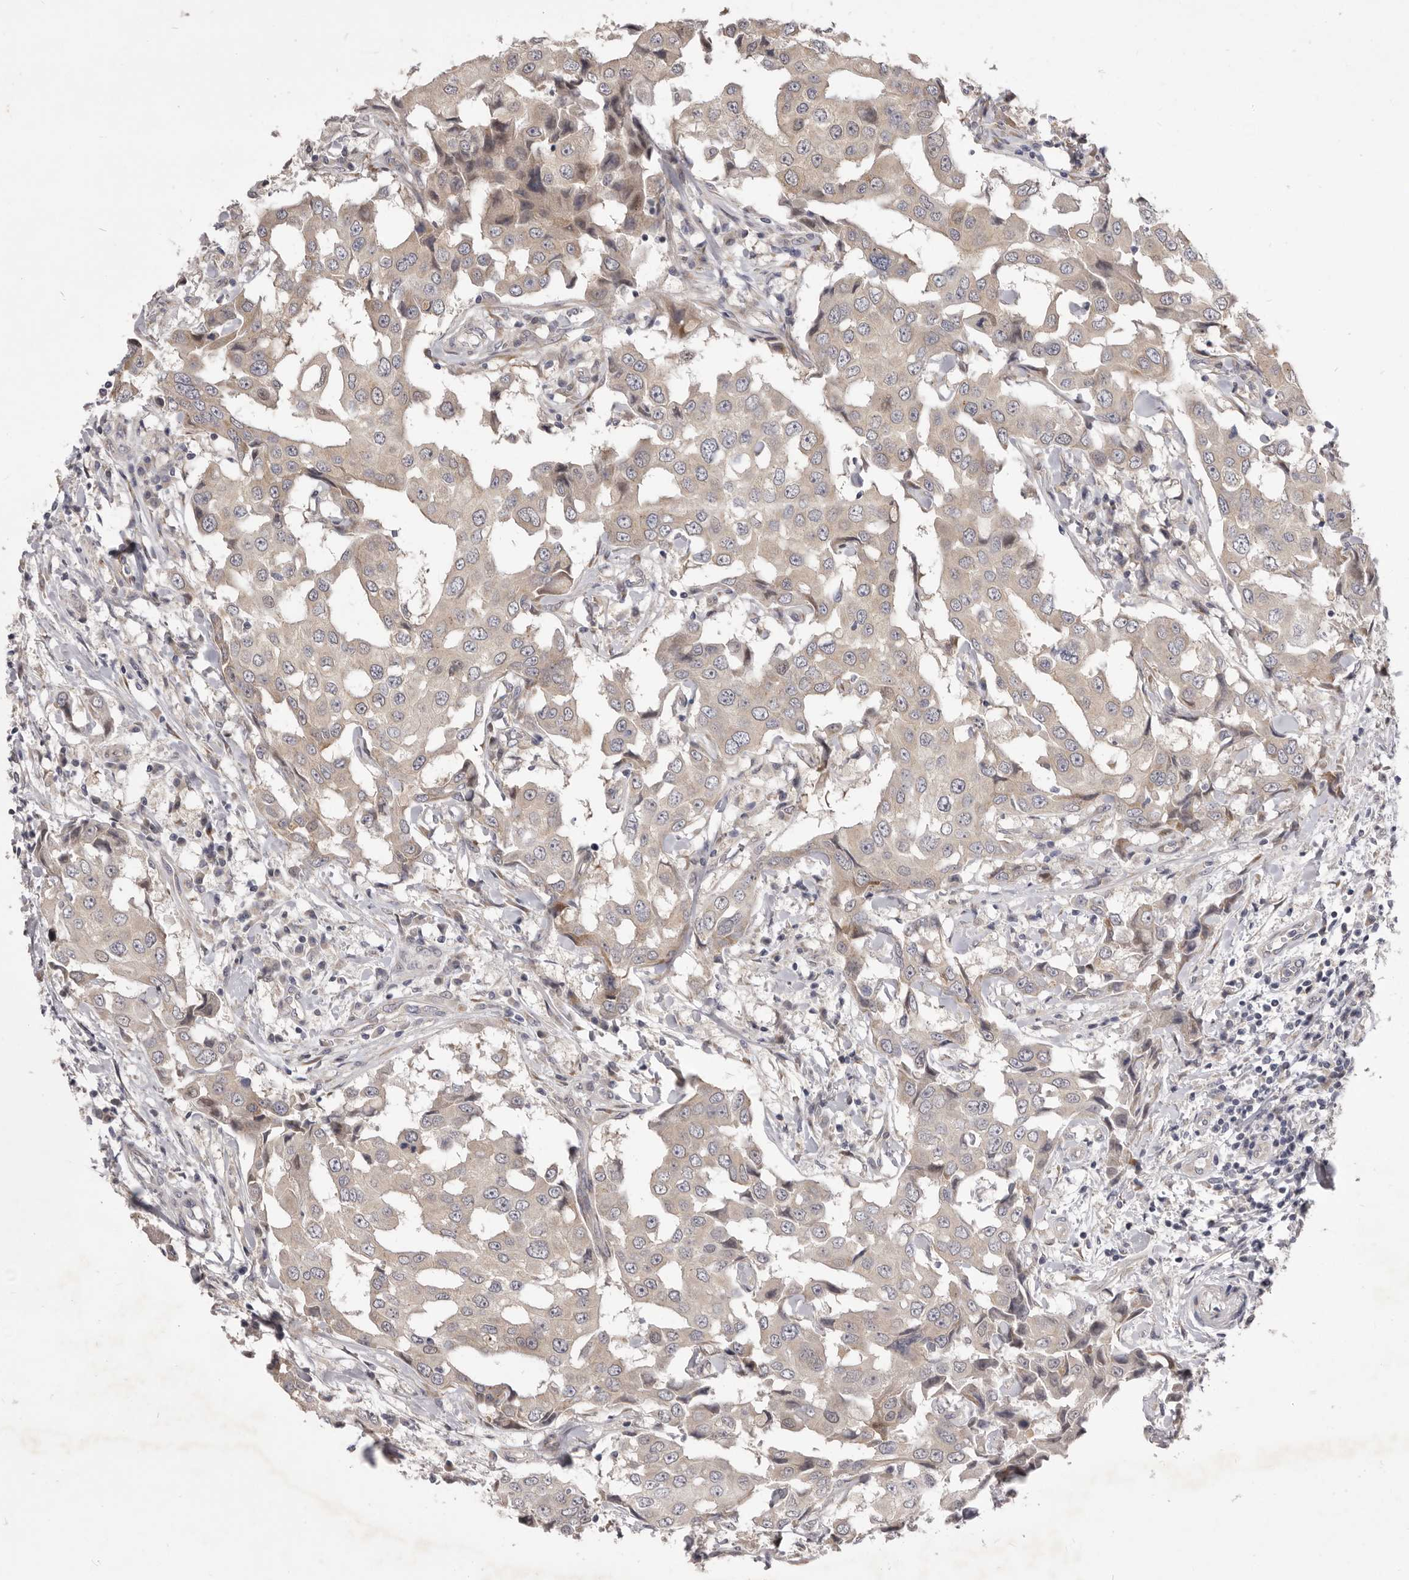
{"staining": {"intensity": "weak", "quantity": "25%-75%", "location": "cytoplasmic/membranous"}, "tissue": "breast cancer", "cell_type": "Tumor cells", "image_type": "cancer", "snomed": [{"axis": "morphology", "description": "Duct carcinoma"}, {"axis": "topography", "description": "Breast"}], "caption": "The histopathology image reveals a brown stain indicating the presence of a protein in the cytoplasmic/membranous of tumor cells in invasive ductal carcinoma (breast).", "gene": "TBC1D8B", "patient": {"sex": "female", "age": 27}}